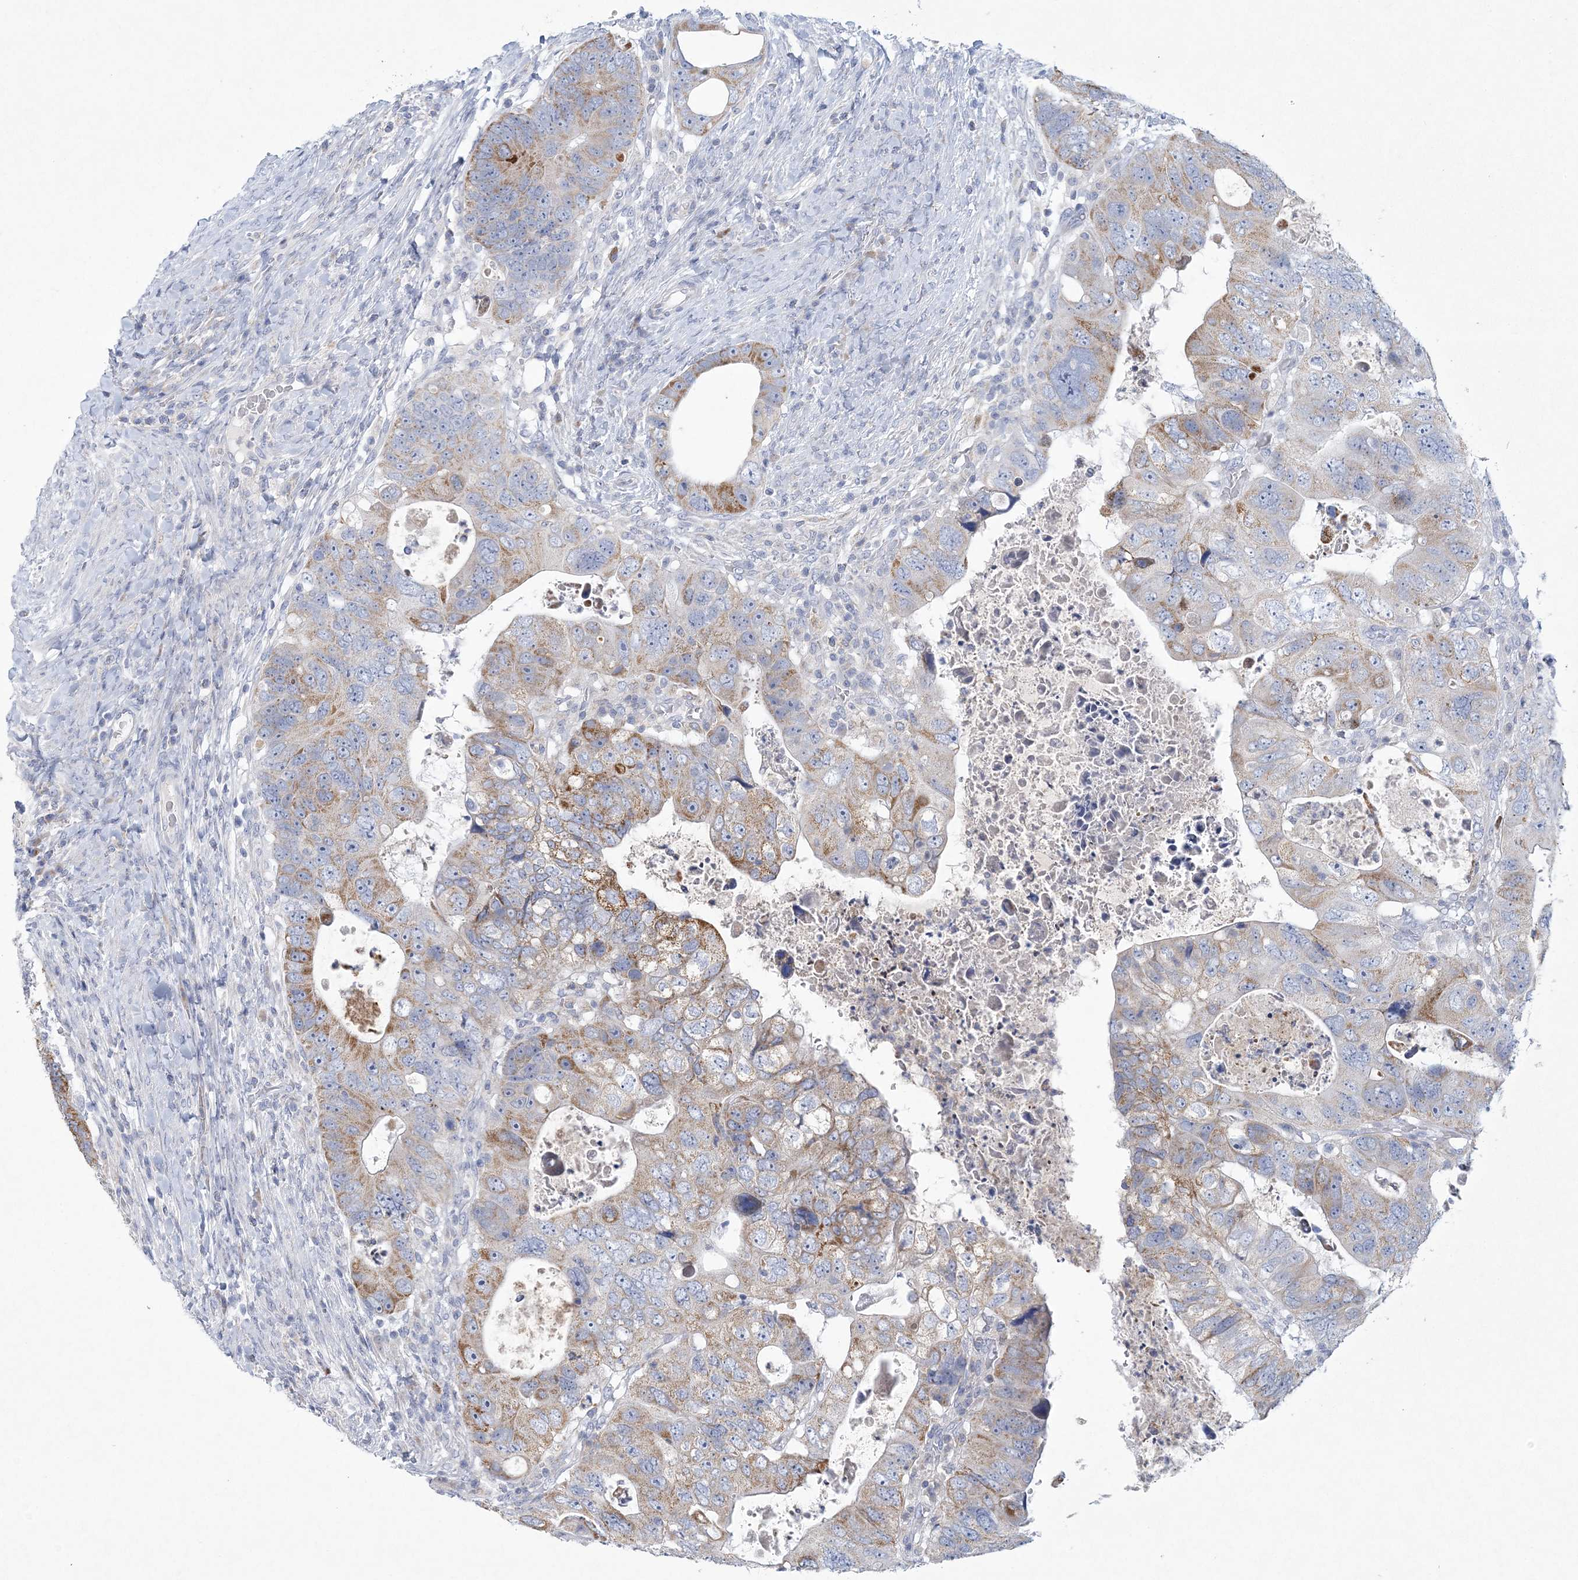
{"staining": {"intensity": "moderate", "quantity": "25%-75%", "location": "cytoplasmic/membranous"}, "tissue": "colorectal cancer", "cell_type": "Tumor cells", "image_type": "cancer", "snomed": [{"axis": "morphology", "description": "Adenocarcinoma, NOS"}, {"axis": "topography", "description": "Rectum"}], "caption": "This is a micrograph of immunohistochemistry (IHC) staining of adenocarcinoma (colorectal), which shows moderate staining in the cytoplasmic/membranous of tumor cells.", "gene": "NIPAL1", "patient": {"sex": "male", "age": 59}}